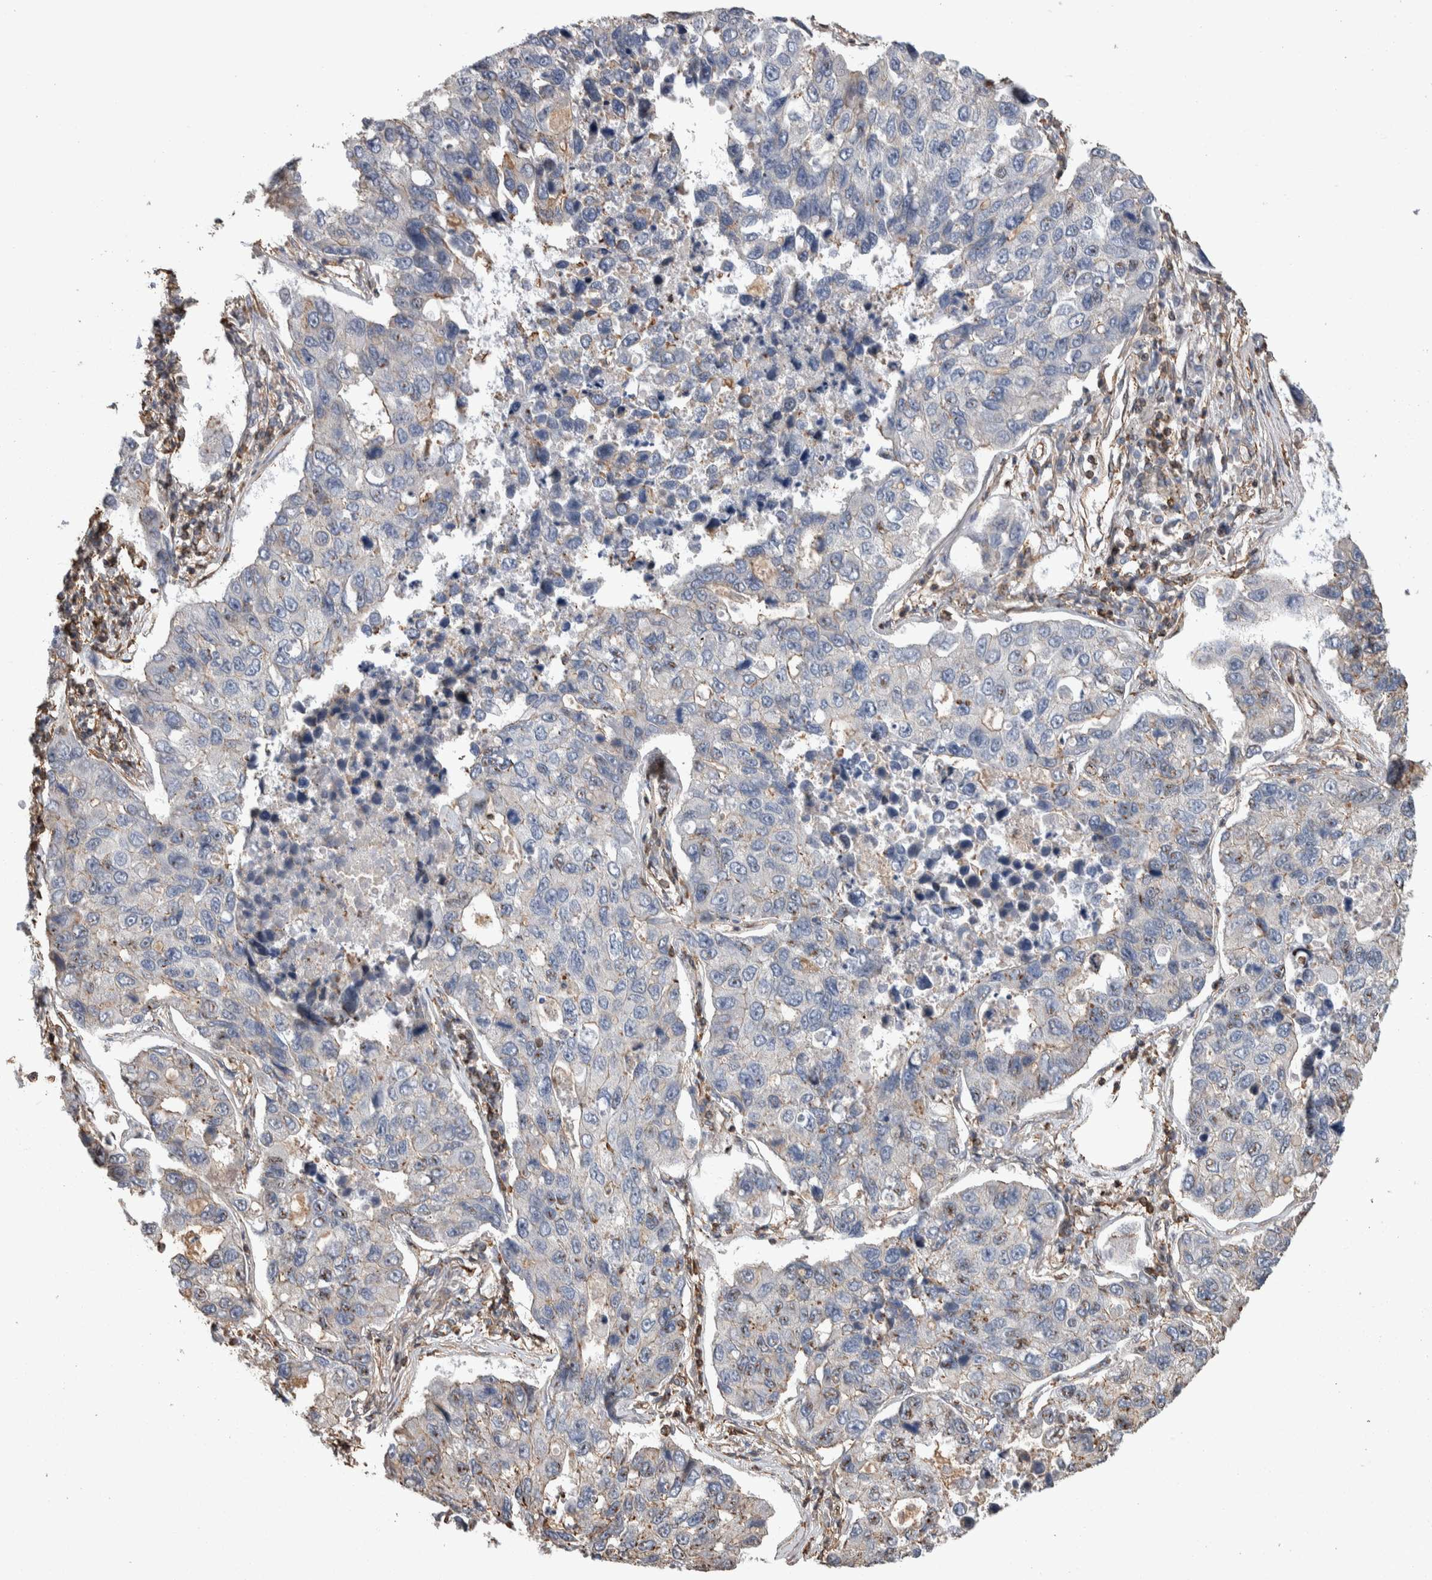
{"staining": {"intensity": "weak", "quantity": "<25%", "location": "cytoplasmic/membranous"}, "tissue": "lung cancer", "cell_type": "Tumor cells", "image_type": "cancer", "snomed": [{"axis": "morphology", "description": "Adenocarcinoma, NOS"}, {"axis": "topography", "description": "Lung"}], "caption": "A histopathology image of human lung cancer is negative for staining in tumor cells. (Stains: DAB immunohistochemistry (IHC) with hematoxylin counter stain, Microscopy: brightfield microscopy at high magnification).", "gene": "ENPP2", "patient": {"sex": "male", "age": 64}}